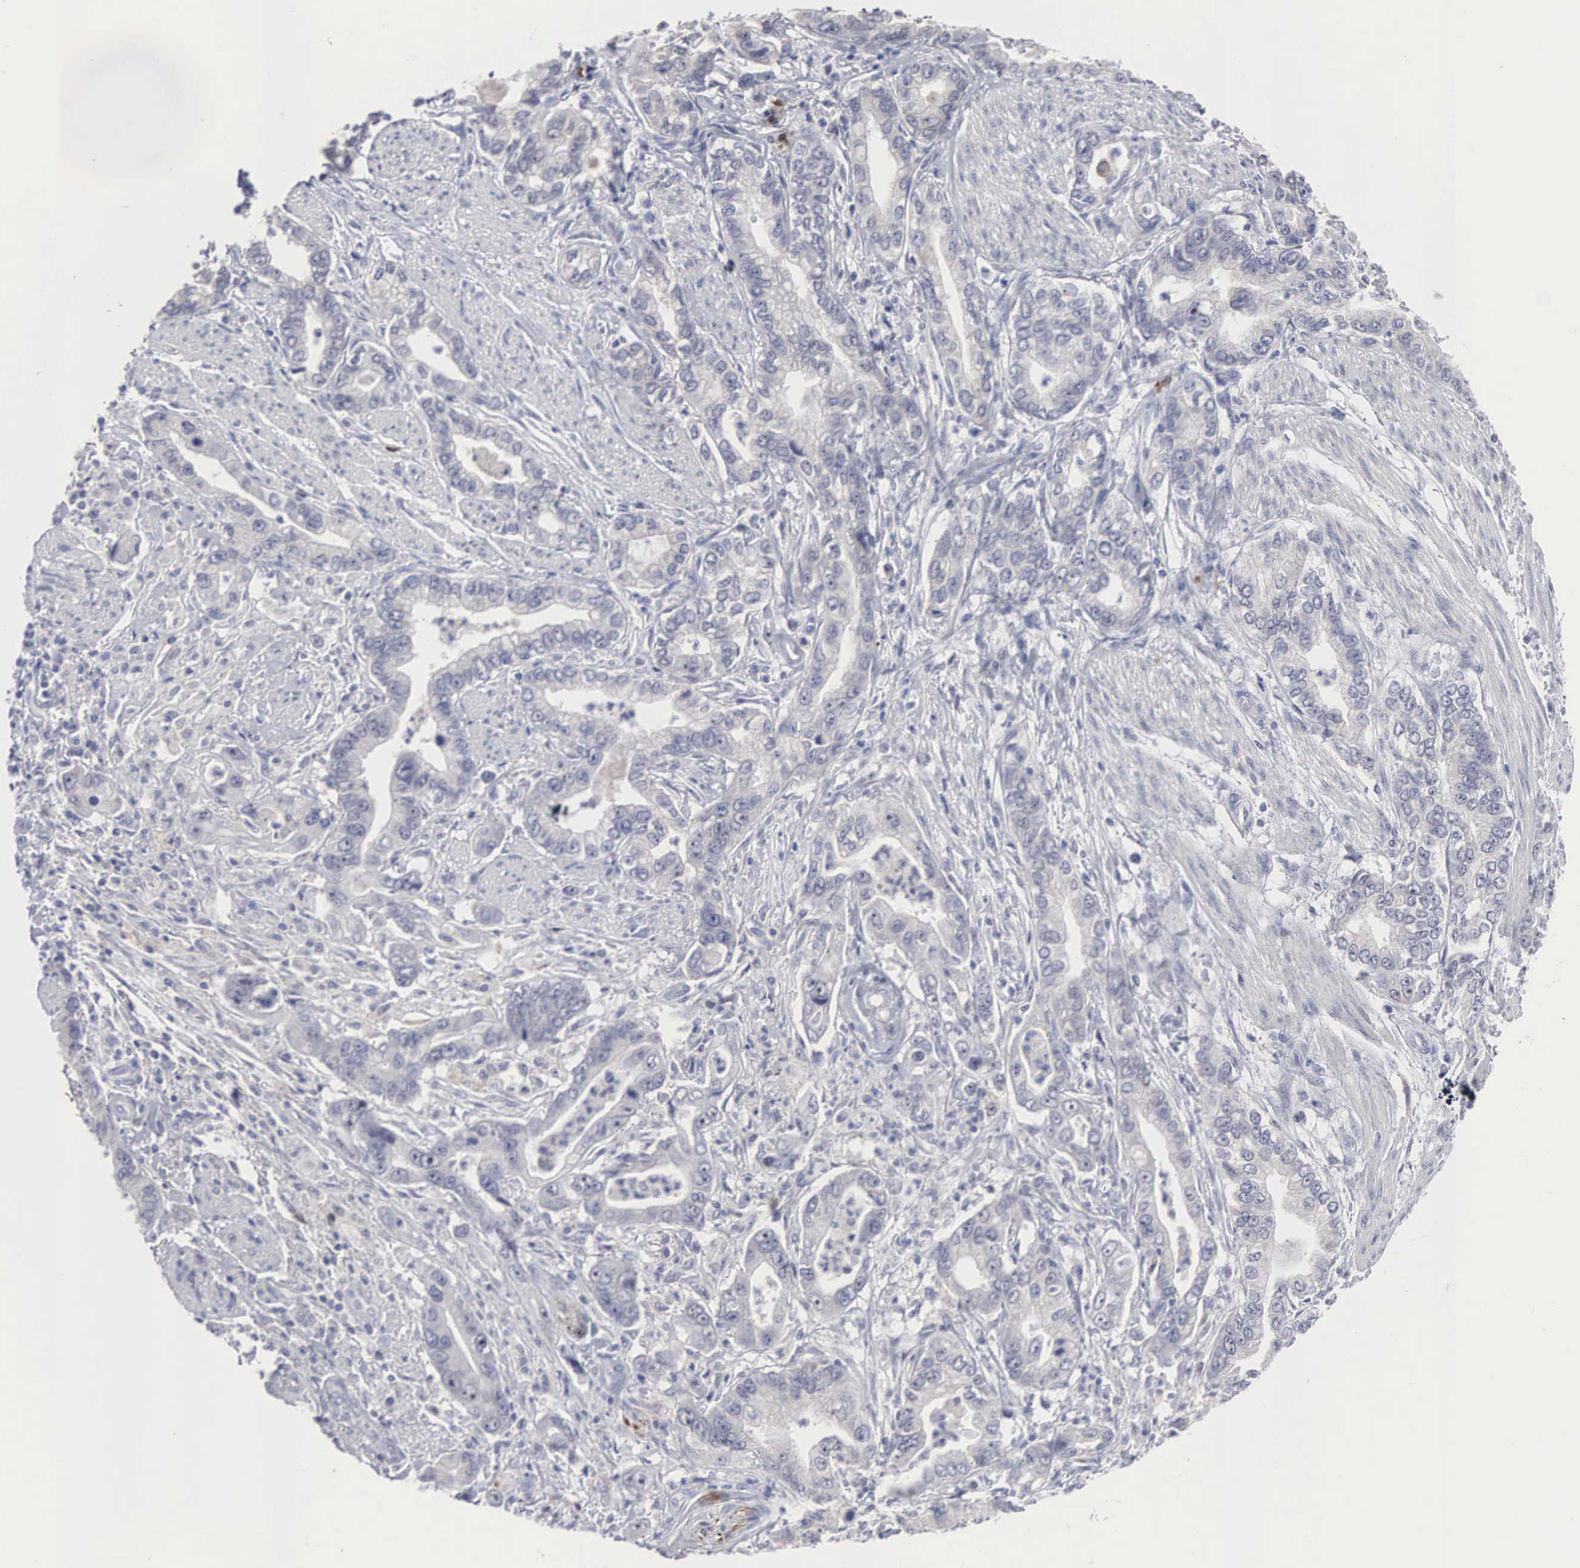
{"staining": {"intensity": "negative", "quantity": "none", "location": "none"}, "tissue": "stomach cancer", "cell_type": "Tumor cells", "image_type": "cancer", "snomed": [{"axis": "morphology", "description": "Adenocarcinoma, NOS"}, {"axis": "topography", "description": "Pancreas"}, {"axis": "topography", "description": "Stomach, upper"}], "caption": "IHC histopathology image of neoplastic tissue: stomach adenocarcinoma stained with DAB reveals no significant protein expression in tumor cells. The staining is performed using DAB (3,3'-diaminobenzidine) brown chromogen with nuclei counter-stained in using hematoxylin.", "gene": "ACOT4", "patient": {"sex": "male", "age": 77}}